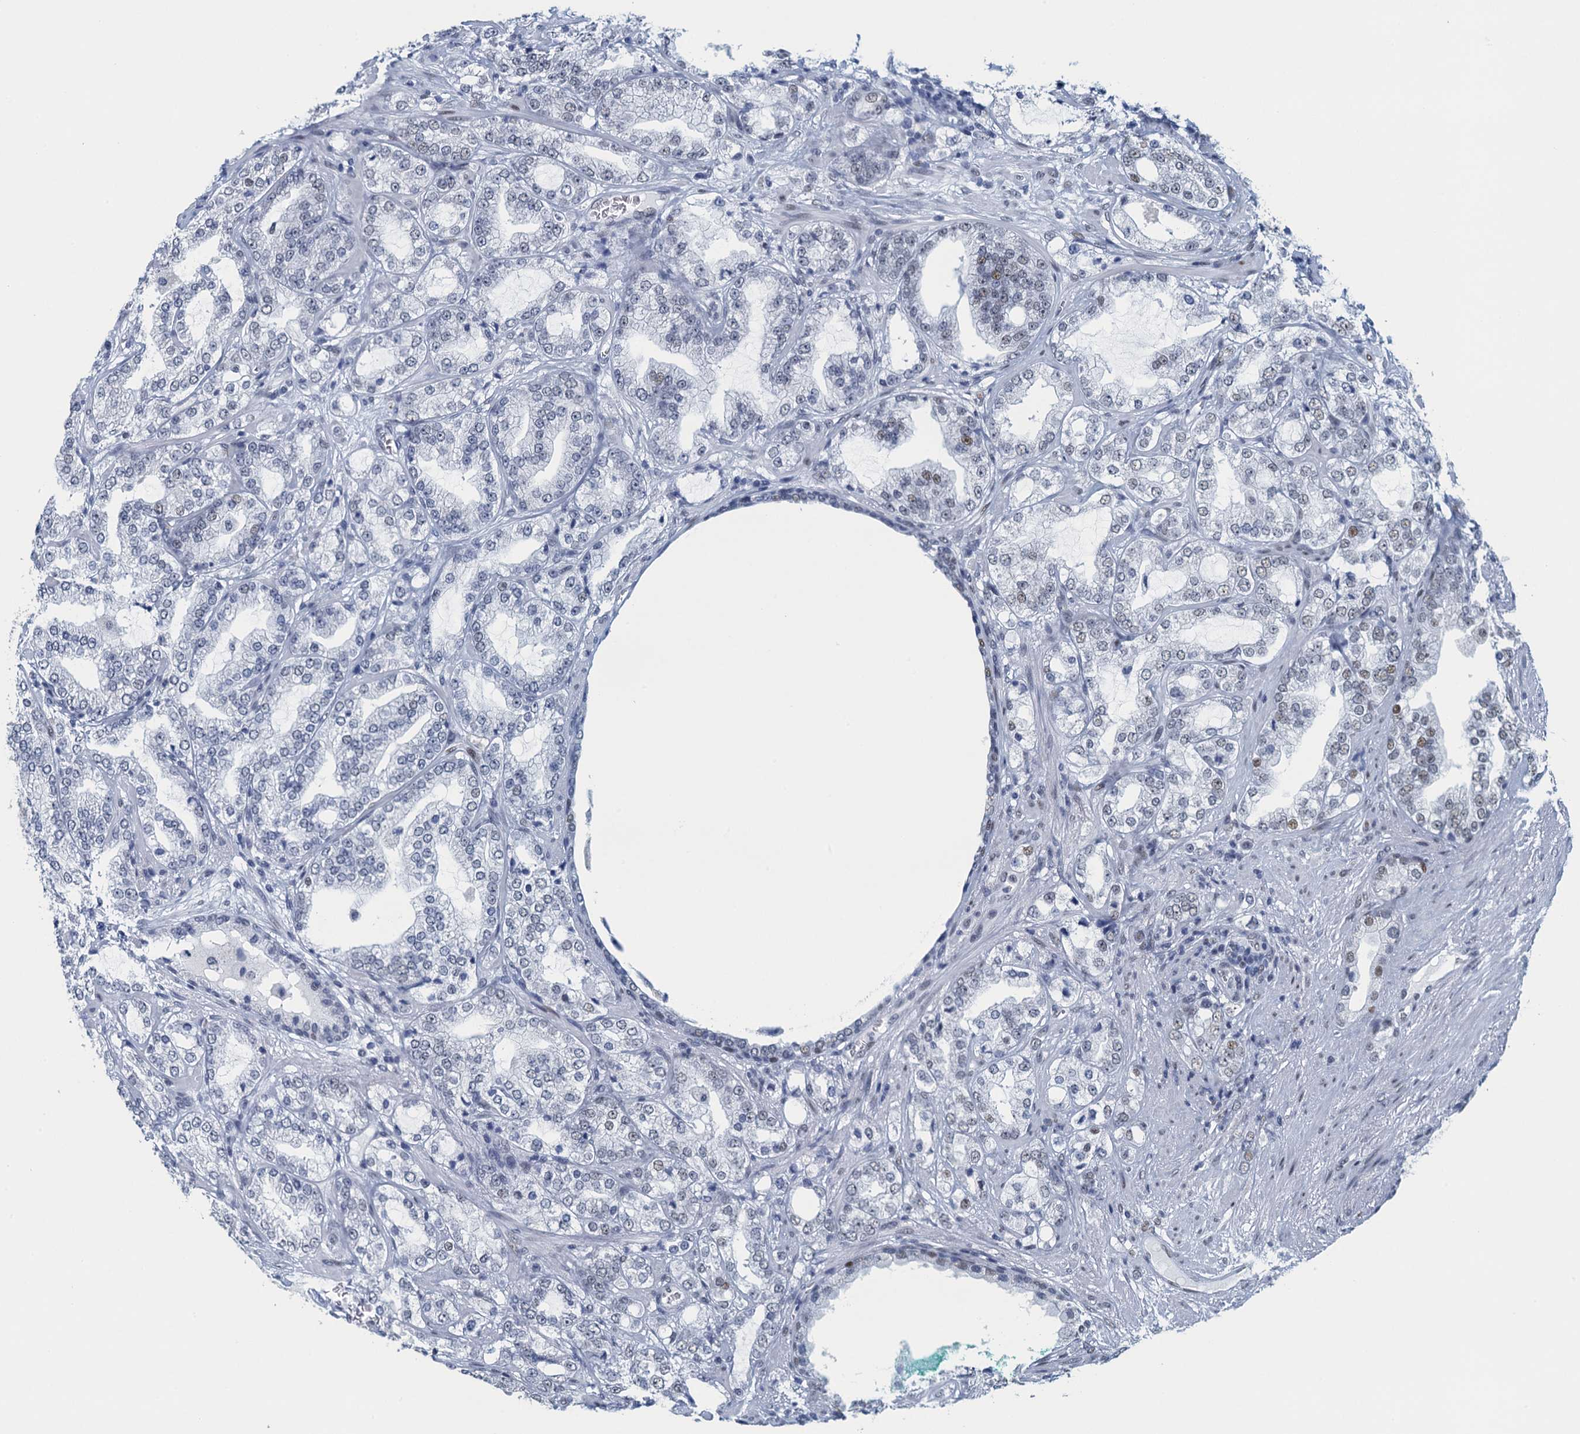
{"staining": {"intensity": "negative", "quantity": "none", "location": "none"}, "tissue": "prostate cancer", "cell_type": "Tumor cells", "image_type": "cancer", "snomed": [{"axis": "morphology", "description": "Adenocarcinoma, High grade"}, {"axis": "topography", "description": "Prostate"}], "caption": "High magnification brightfield microscopy of prostate cancer (high-grade adenocarcinoma) stained with DAB (brown) and counterstained with hematoxylin (blue): tumor cells show no significant staining. The staining is performed using DAB brown chromogen with nuclei counter-stained in using hematoxylin.", "gene": "TTLL9", "patient": {"sex": "male", "age": 64}}